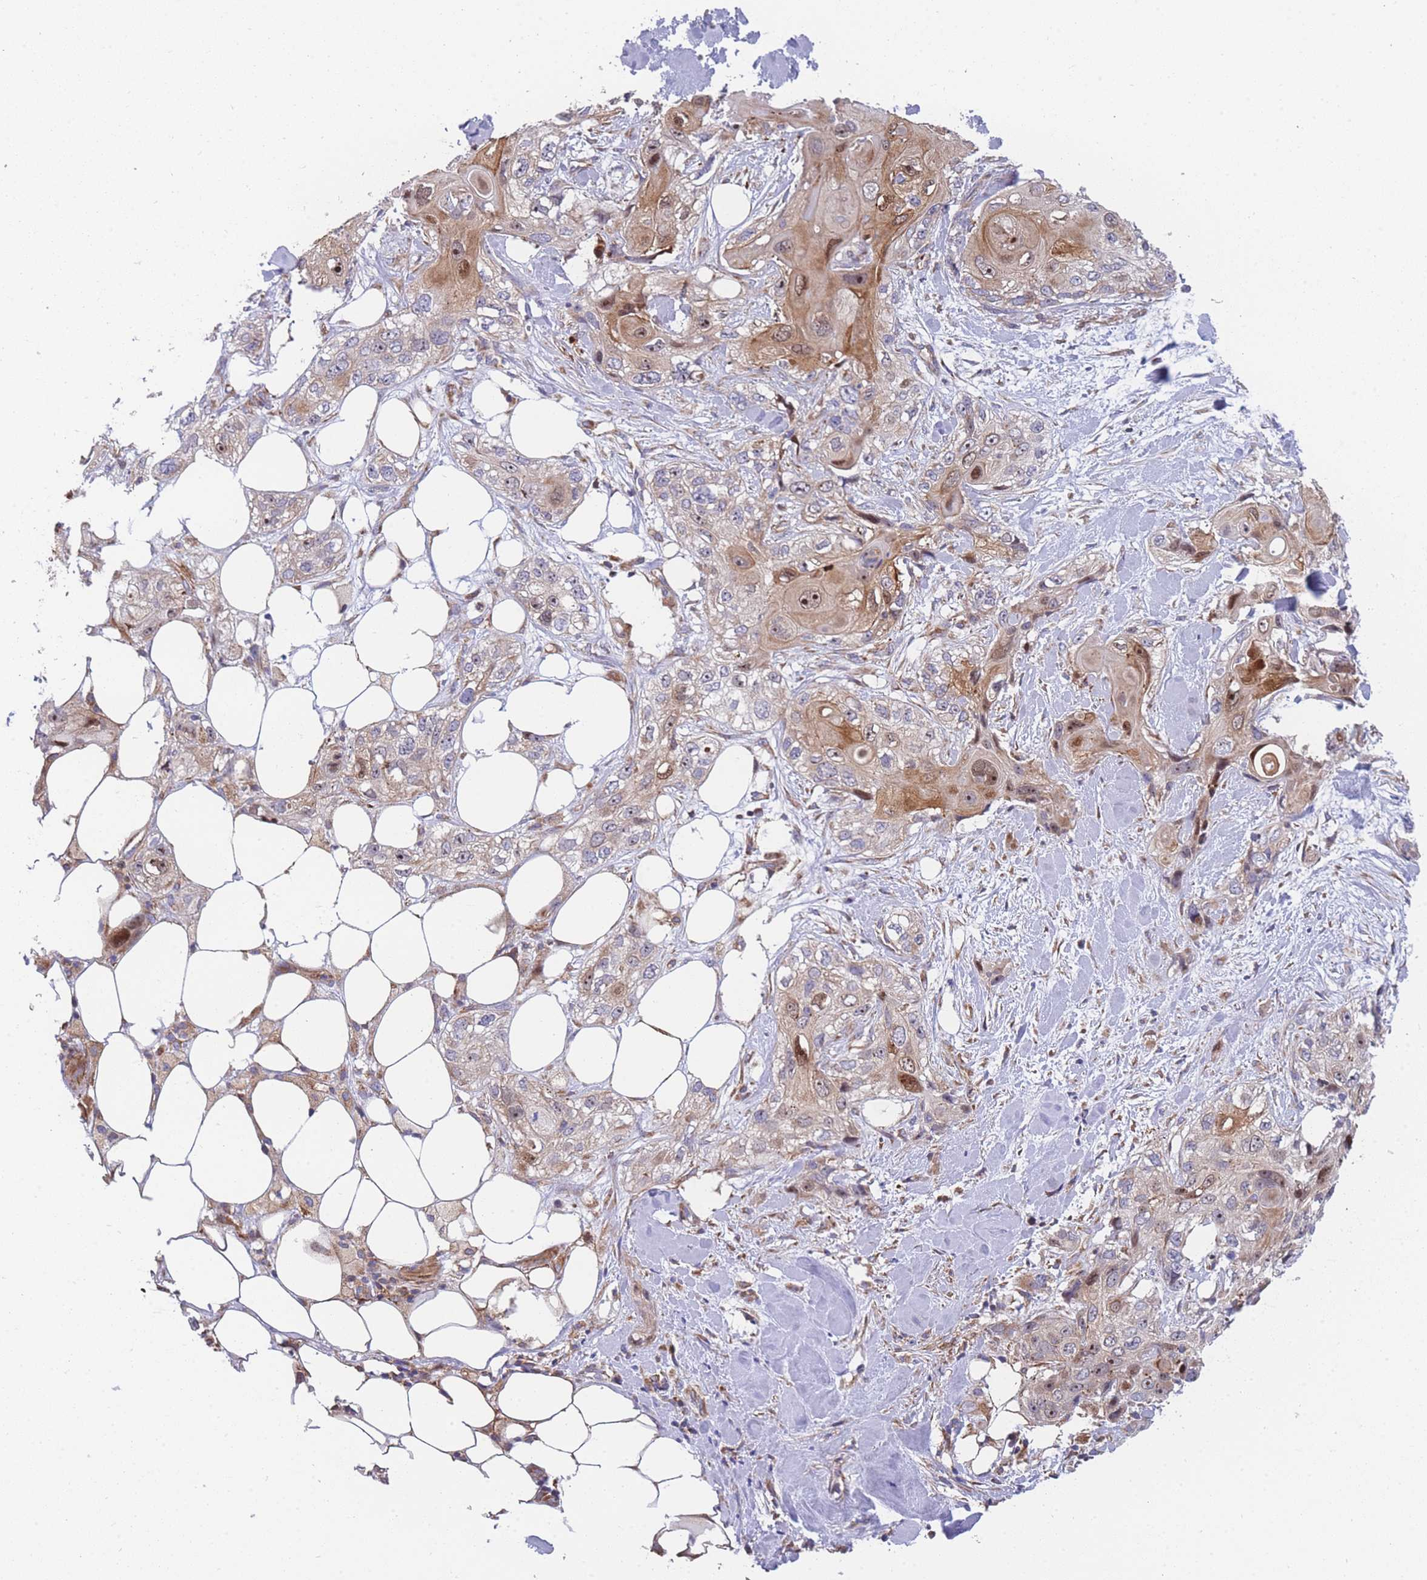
{"staining": {"intensity": "moderate", "quantity": "<25%", "location": "cytoplasmic/membranous,nuclear"}, "tissue": "skin cancer", "cell_type": "Tumor cells", "image_type": "cancer", "snomed": [{"axis": "morphology", "description": "Normal tissue, NOS"}, {"axis": "morphology", "description": "Squamous cell carcinoma, NOS"}, {"axis": "topography", "description": "Skin"}], "caption": "Immunohistochemical staining of human squamous cell carcinoma (skin) exhibits moderate cytoplasmic/membranous and nuclear protein expression in approximately <25% of tumor cells.", "gene": "MTRES1", "patient": {"sex": "male", "age": 72}}